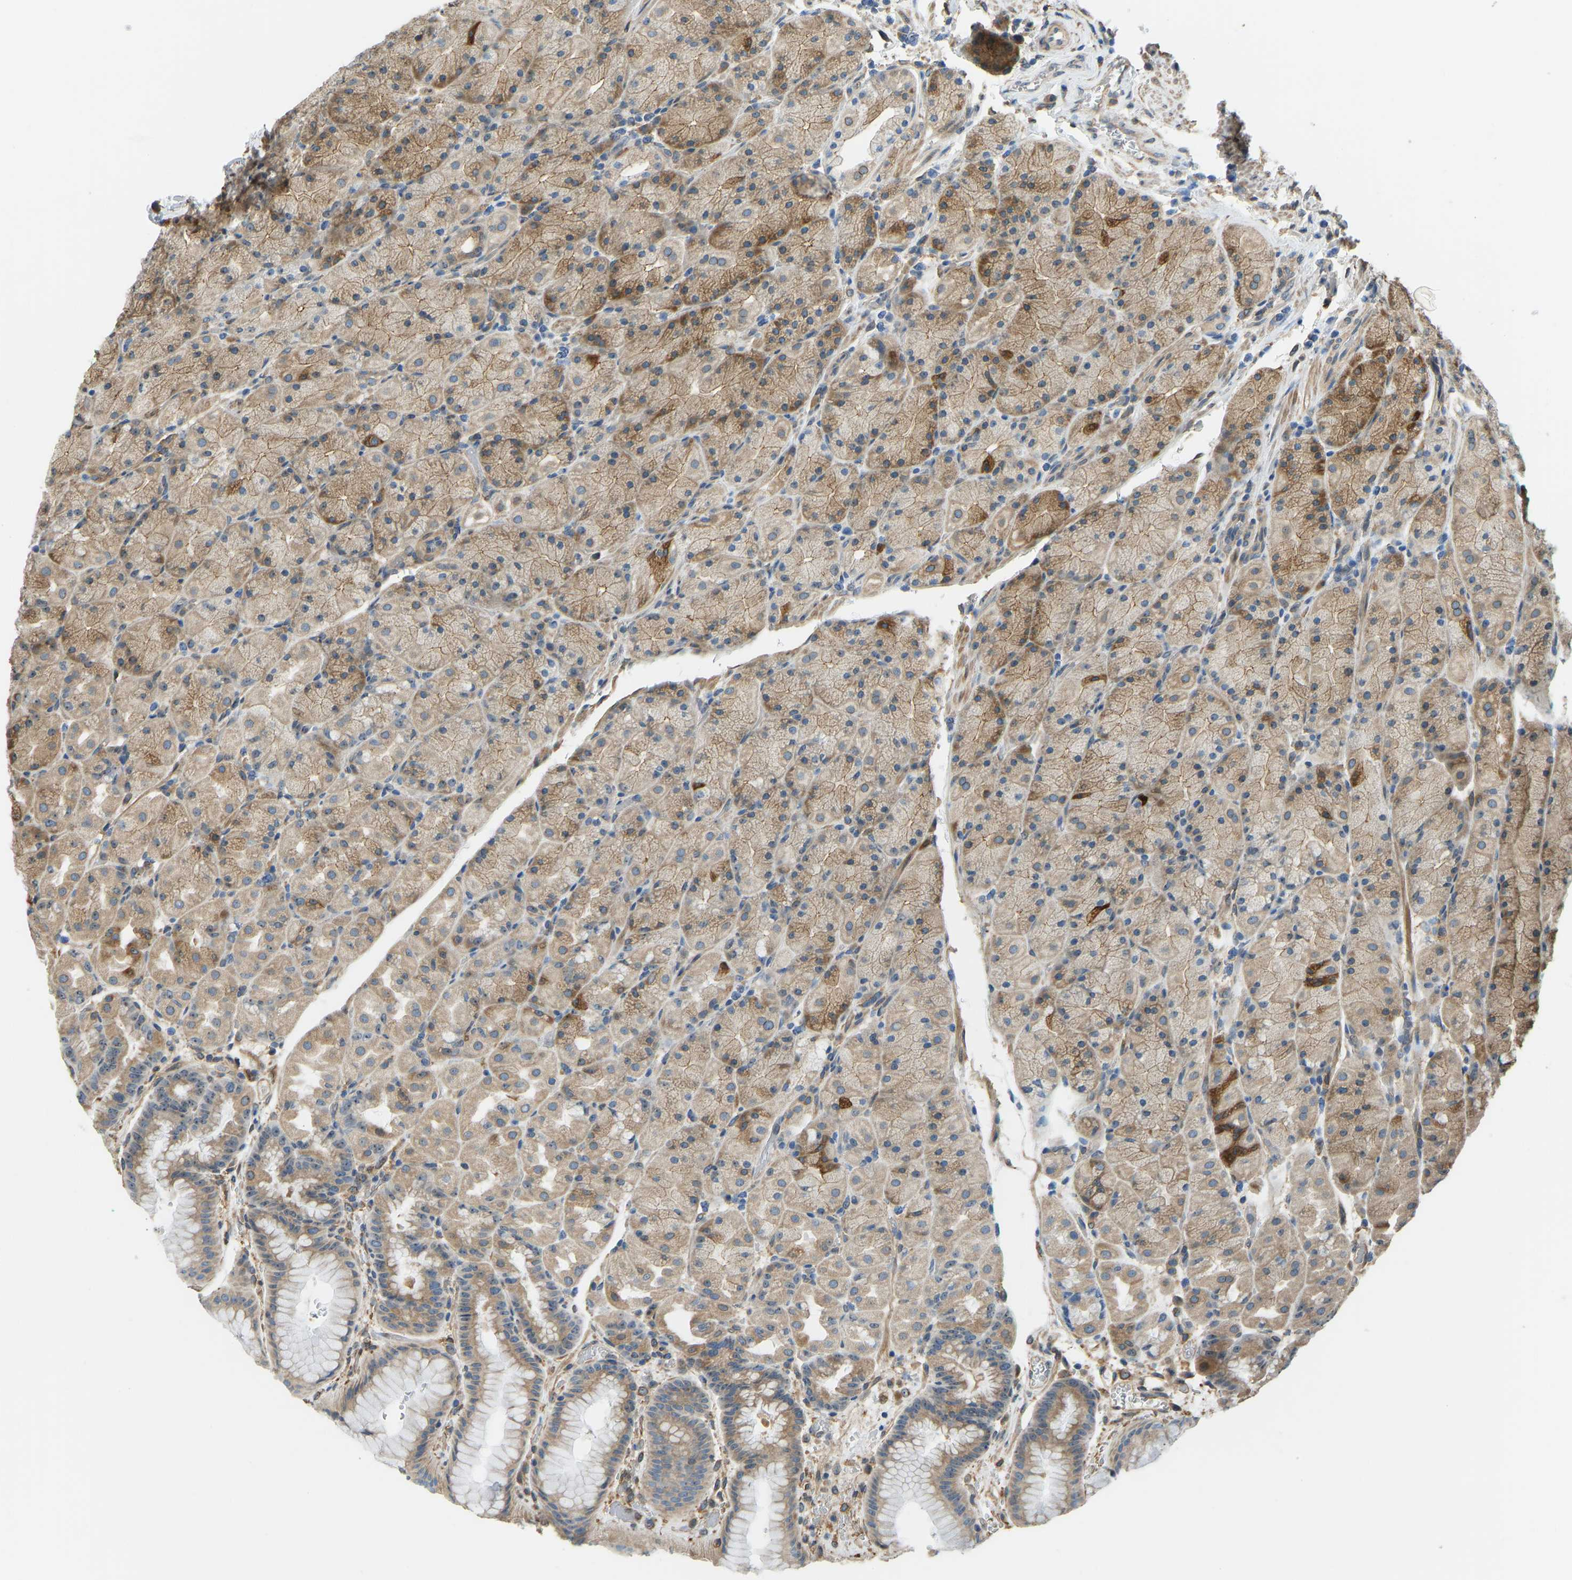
{"staining": {"intensity": "moderate", "quantity": ">75%", "location": "cytoplasmic/membranous"}, "tissue": "stomach", "cell_type": "Glandular cells", "image_type": "normal", "snomed": [{"axis": "morphology", "description": "Normal tissue, NOS"}, {"axis": "morphology", "description": "Carcinoid, malignant, NOS"}, {"axis": "topography", "description": "Stomach, upper"}], "caption": "A brown stain labels moderate cytoplasmic/membranous staining of a protein in glandular cells of normal human stomach.", "gene": "OS9", "patient": {"sex": "male", "age": 39}}